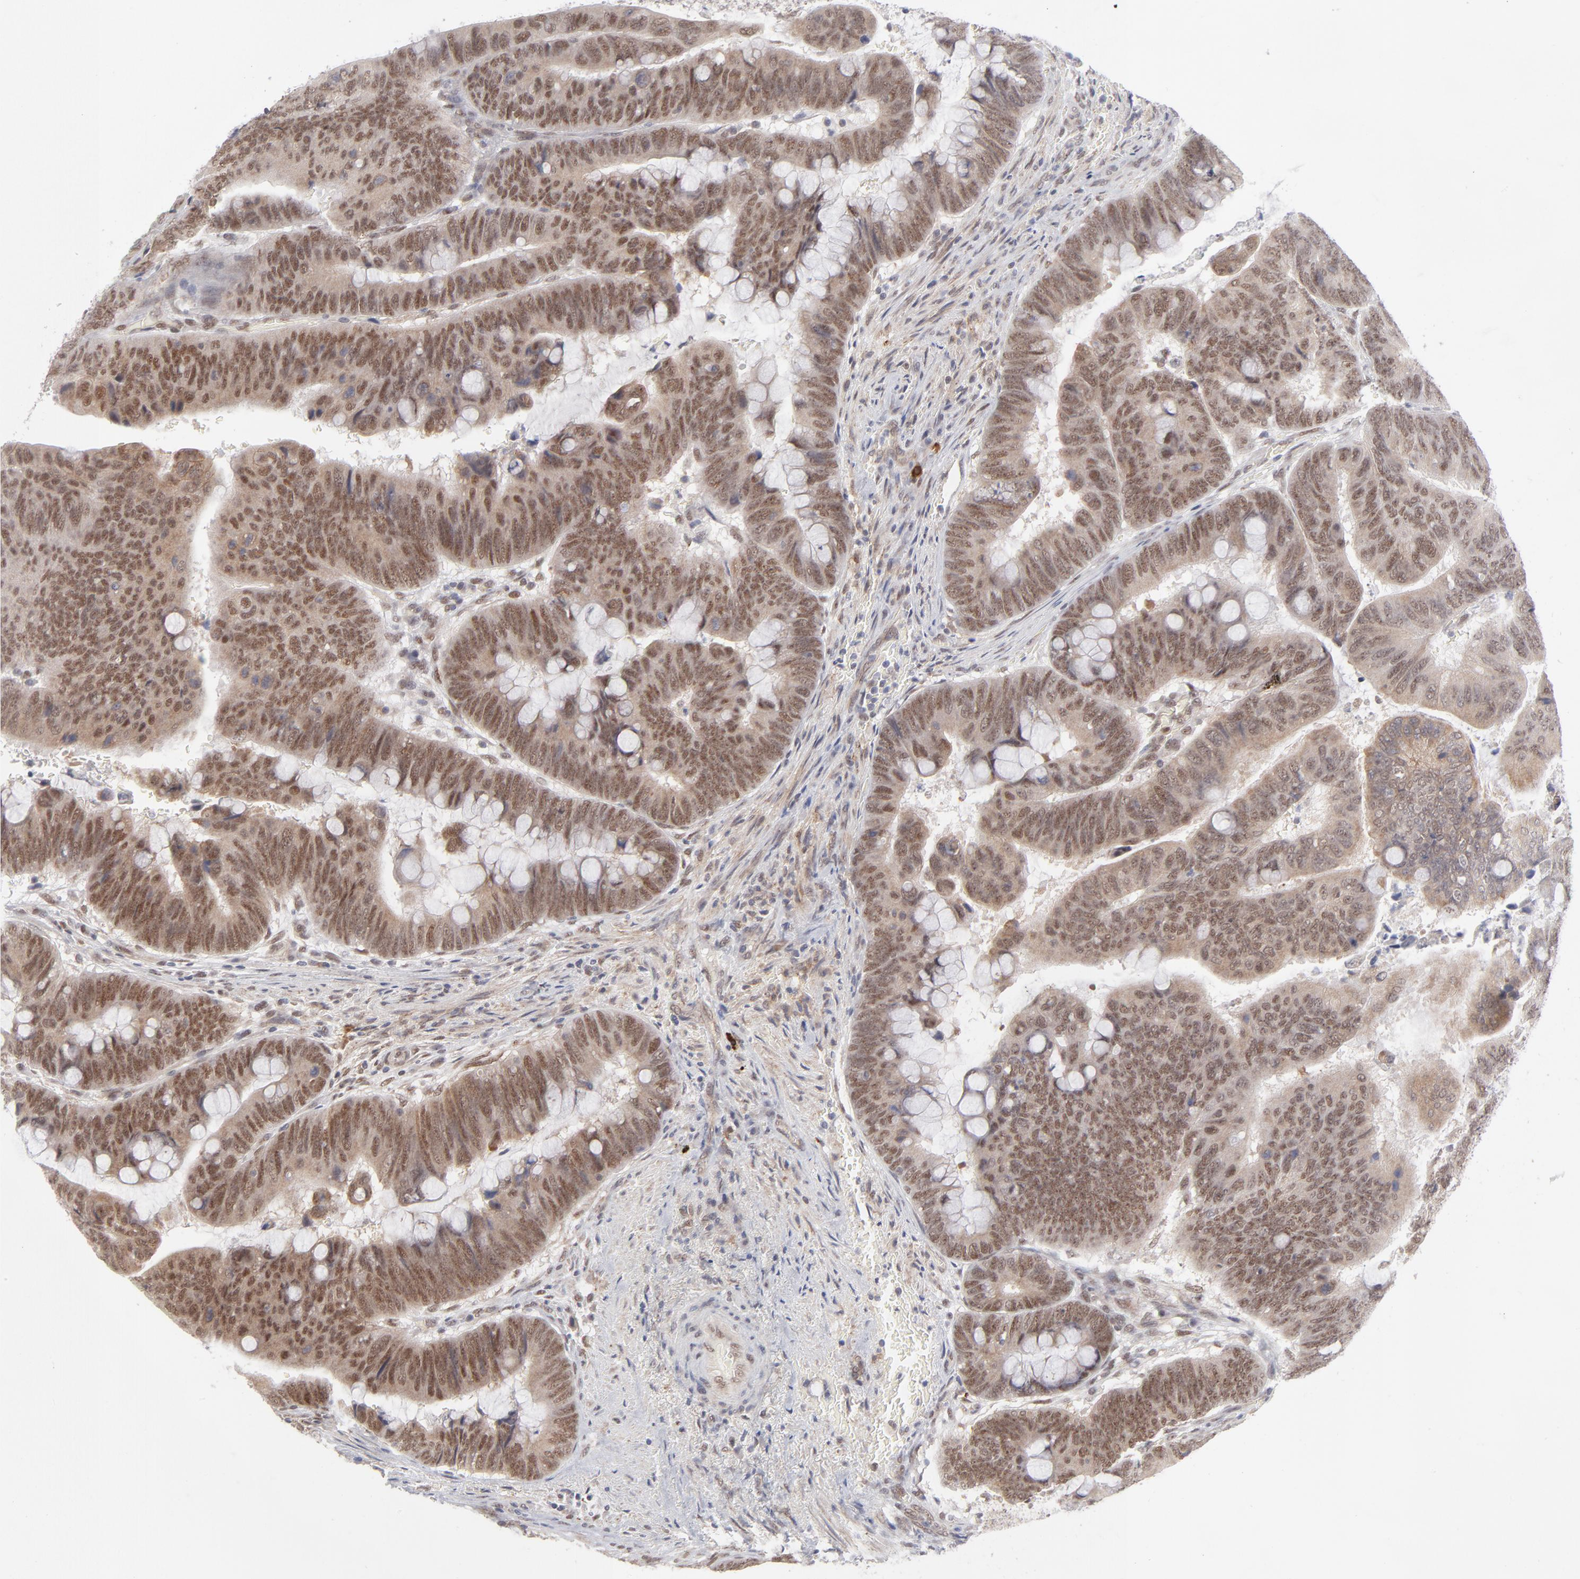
{"staining": {"intensity": "strong", "quantity": ">75%", "location": "cytoplasmic/membranous,nuclear"}, "tissue": "colorectal cancer", "cell_type": "Tumor cells", "image_type": "cancer", "snomed": [{"axis": "morphology", "description": "Normal tissue, NOS"}, {"axis": "morphology", "description": "Adenocarcinoma, NOS"}, {"axis": "topography", "description": "Rectum"}], "caption": "Tumor cells demonstrate strong cytoplasmic/membranous and nuclear positivity in about >75% of cells in adenocarcinoma (colorectal).", "gene": "NBN", "patient": {"sex": "male", "age": 92}}